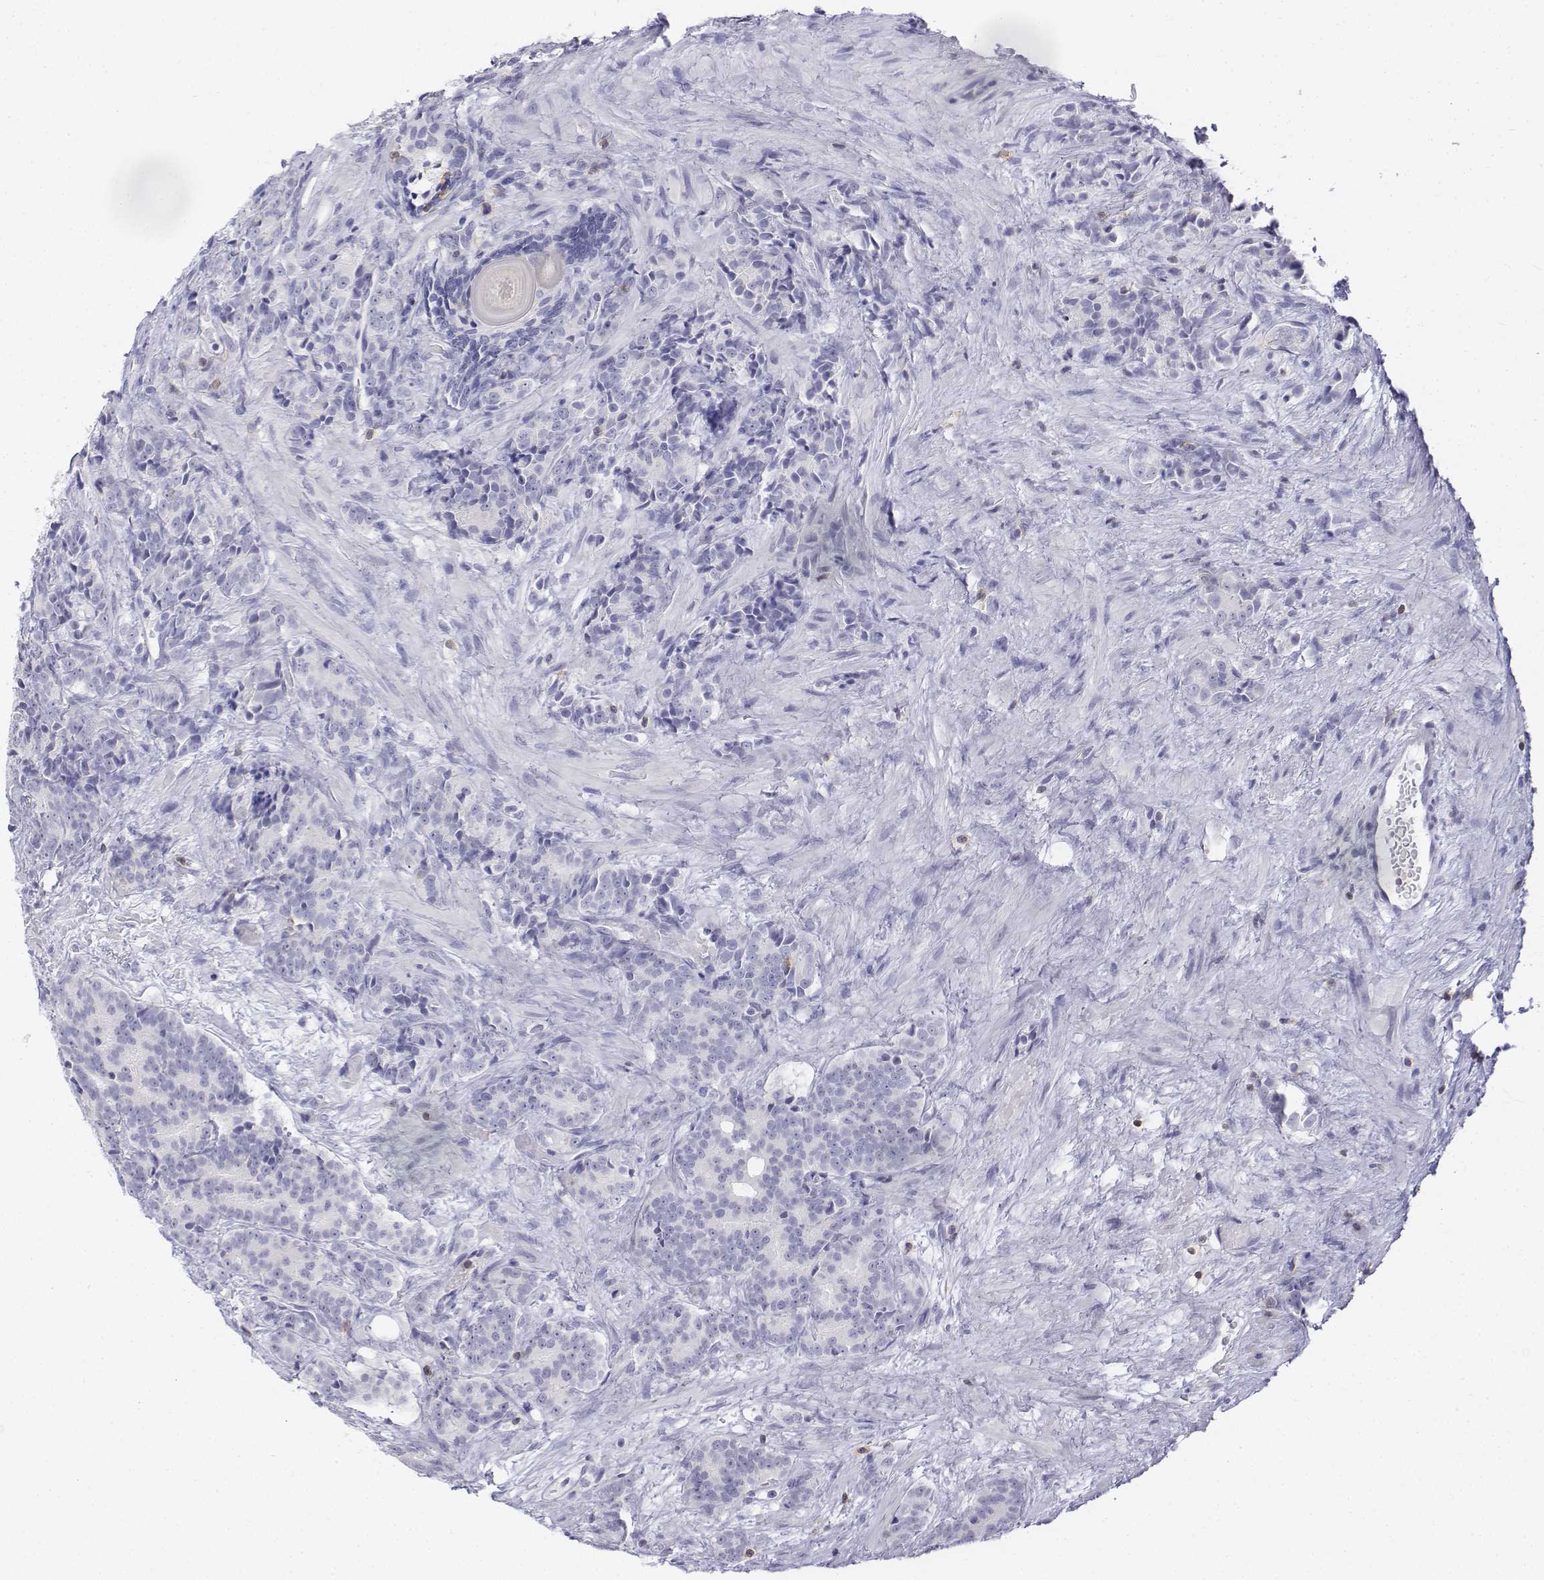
{"staining": {"intensity": "negative", "quantity": "none", "location": "none"}, "tissue": "prostate cancer", "cell_type": "Tumor cells", "image_type": "cancer", "snomed": [{"axis": "morphology", "description": "Adenocarcinoma, High grade"}, {"axis": "topography", "description": "Prostate"}], "caption": "The histopathology image reveals no staining of tumor cells in prostate cancer (high-grade adenocarcinoma). The staining was performed using DAB (3,3'-diaminobenzidine) to visualize the protein expression in brown, while the nuclei were stained in blue with hematoxylin (Magnification: 20x).", "gene": "CD3E", "patient": {"sex": "male", "age": 90}}